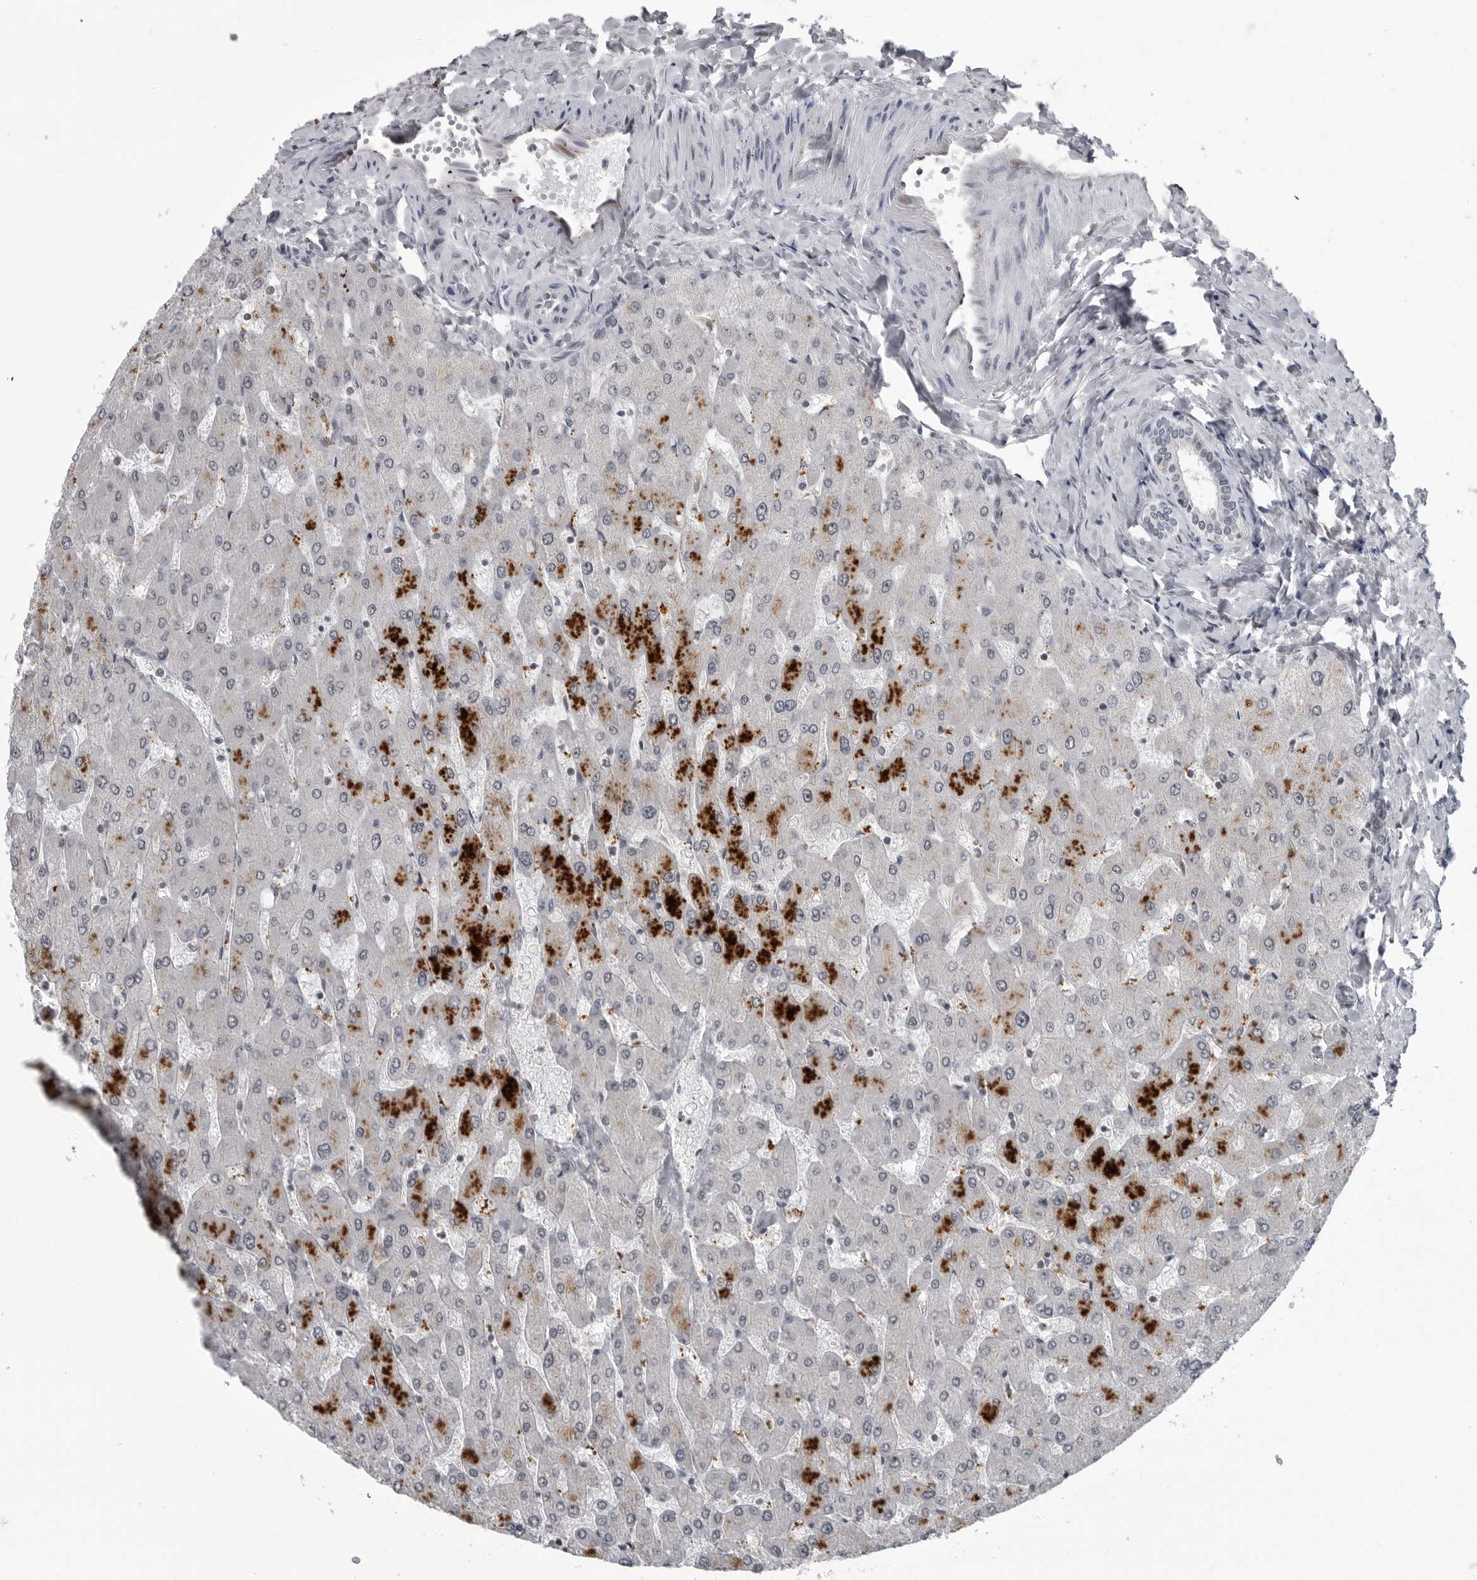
{"staining": {"intensity": "weak", "quantity": "<25%", "location": "nuclear"}, "tissue": "liver", "cell_type": "Cholangiocytes", "image_type": "normal", "snomed": [{"axis": "morphology", "description": "Normal tissue, NOS"}, {"axis": "topography", "description": "Liver"}], "caption": "Protein analysis of unremarkable liver reveals no significant staining in cholangiocytes. (IHC, brightfield microscopy, high magnification).", "gene": "C8orf58", "patient": {"sex": "male", "age": 55}}